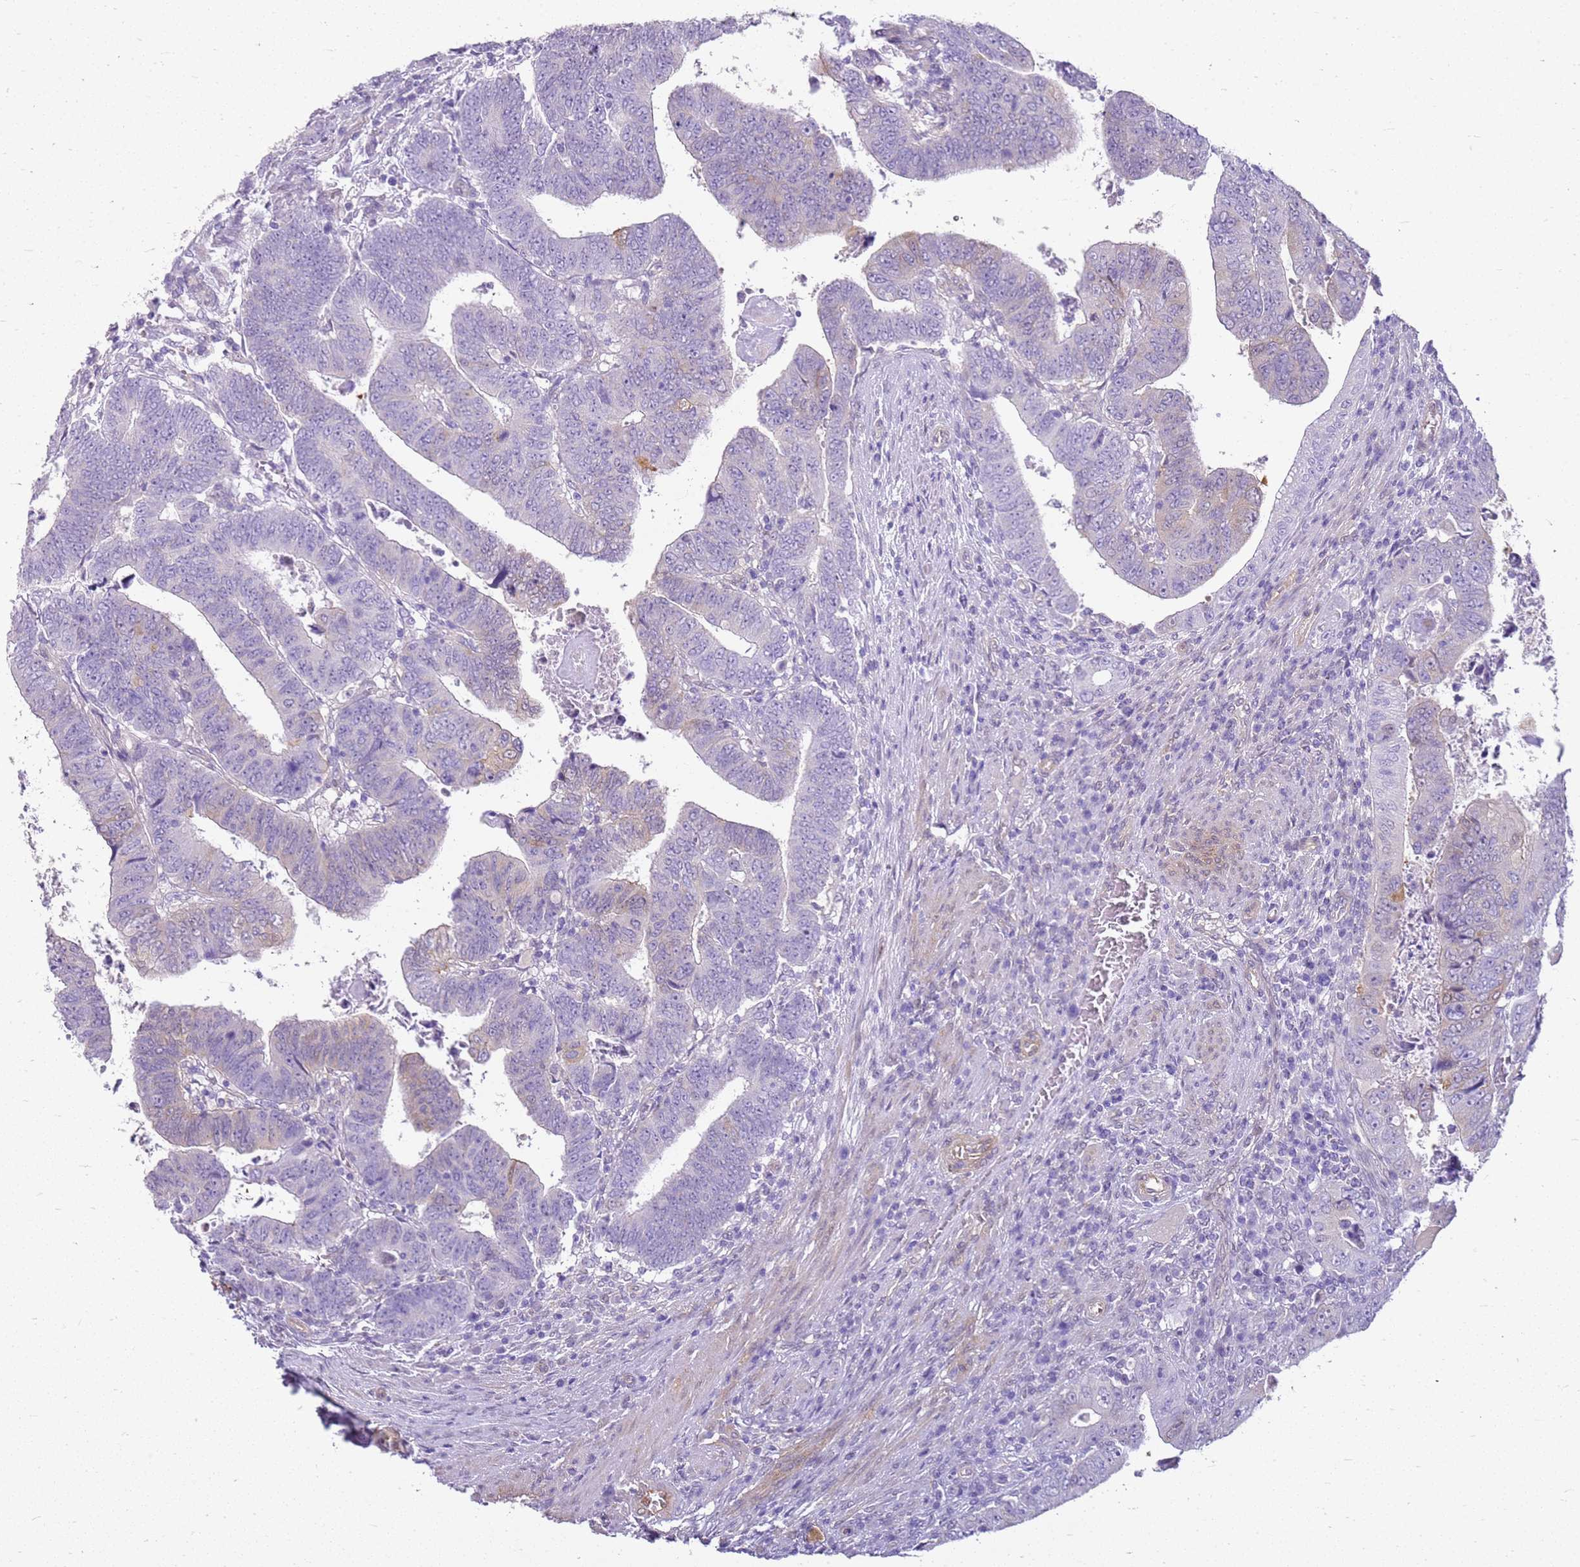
{"staining": {"intensity": "negative", "quantity": "none", "location": "none"}, "tissue": "colorectal cancer", "cell_type": "Tumor cells", "image_type": "cancer", "snomed": [{"axis": "morphology", "description": "Normal tissue, NOS"}, {"axis": "morphology", "description": "Adenocarcinoma, NOS"}, {"axis": "topography", "description": "Rectum"}], "caption": "Photomicrograph shows no significant protein staining in tumor cells of colorectal cancer. (DAB (3,3'-diaminobenzidine) immunohistochemistry visualized using brightfield microscopy, high magnification).", "gene": "HSPB1", "patient": {"sex": "female", "age": 65}}